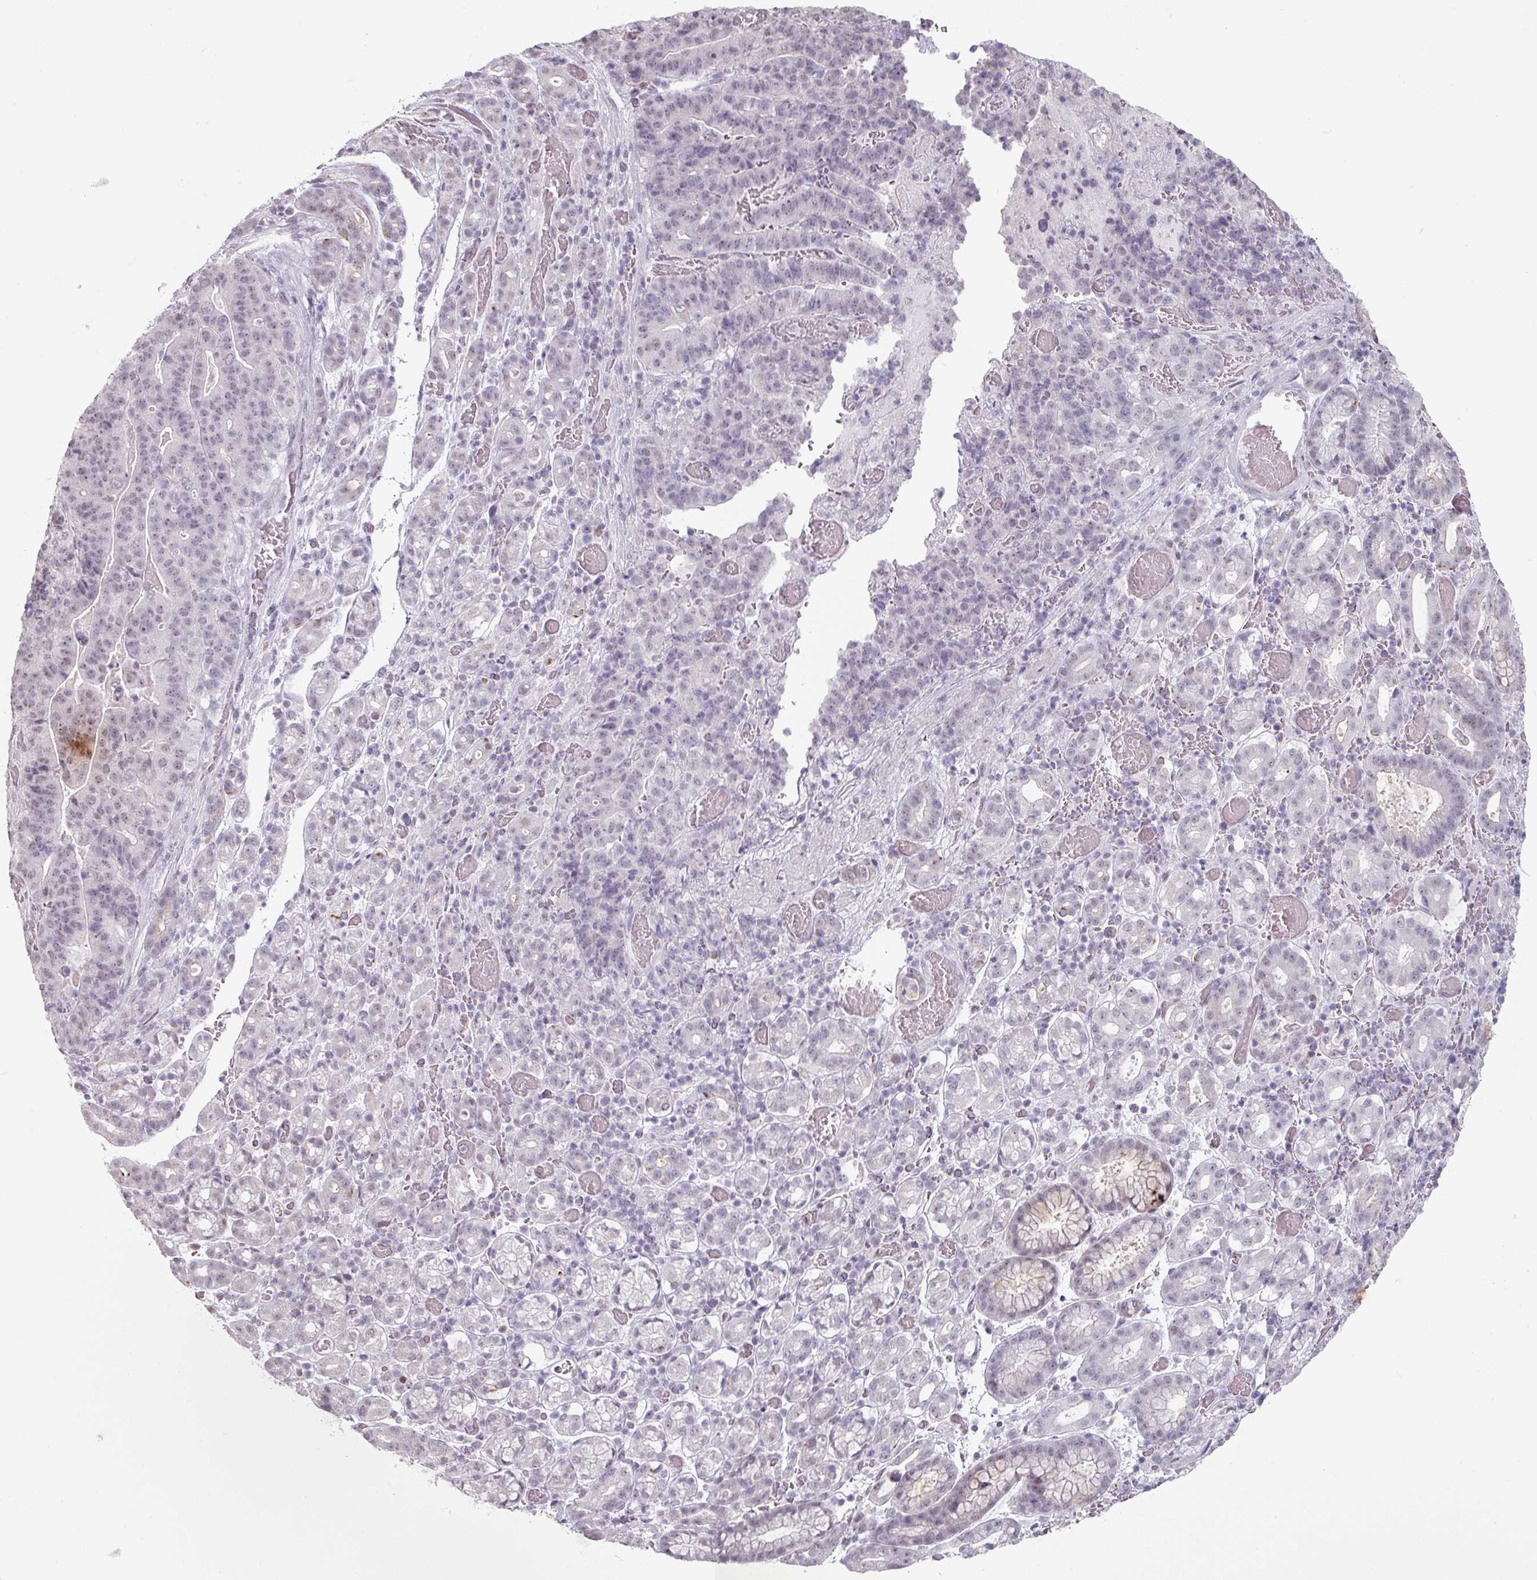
{"staining": {"intensity": "negative", "quantity": "none", "location": "none"}, "tissue": "stomach cancer", "cell_type": "Tumor cells", "image_type": "cancer", "snomed": [{"axis": "morphology", "description": "Adenocarcinoma, NOS"}, {"axis": "topography", "description": "Stomach"}], "caption": "Protein analysis of stomach cancer demonstrates no significant positivity in tumor cells. The staining is performed using DAB (3,3'-diaminobenzidine) brown chromogen with nuclei counter-stained in using hematoxylin.", "gene": "SPRR1A", "patient": {"sex": "male", "age": 48}}